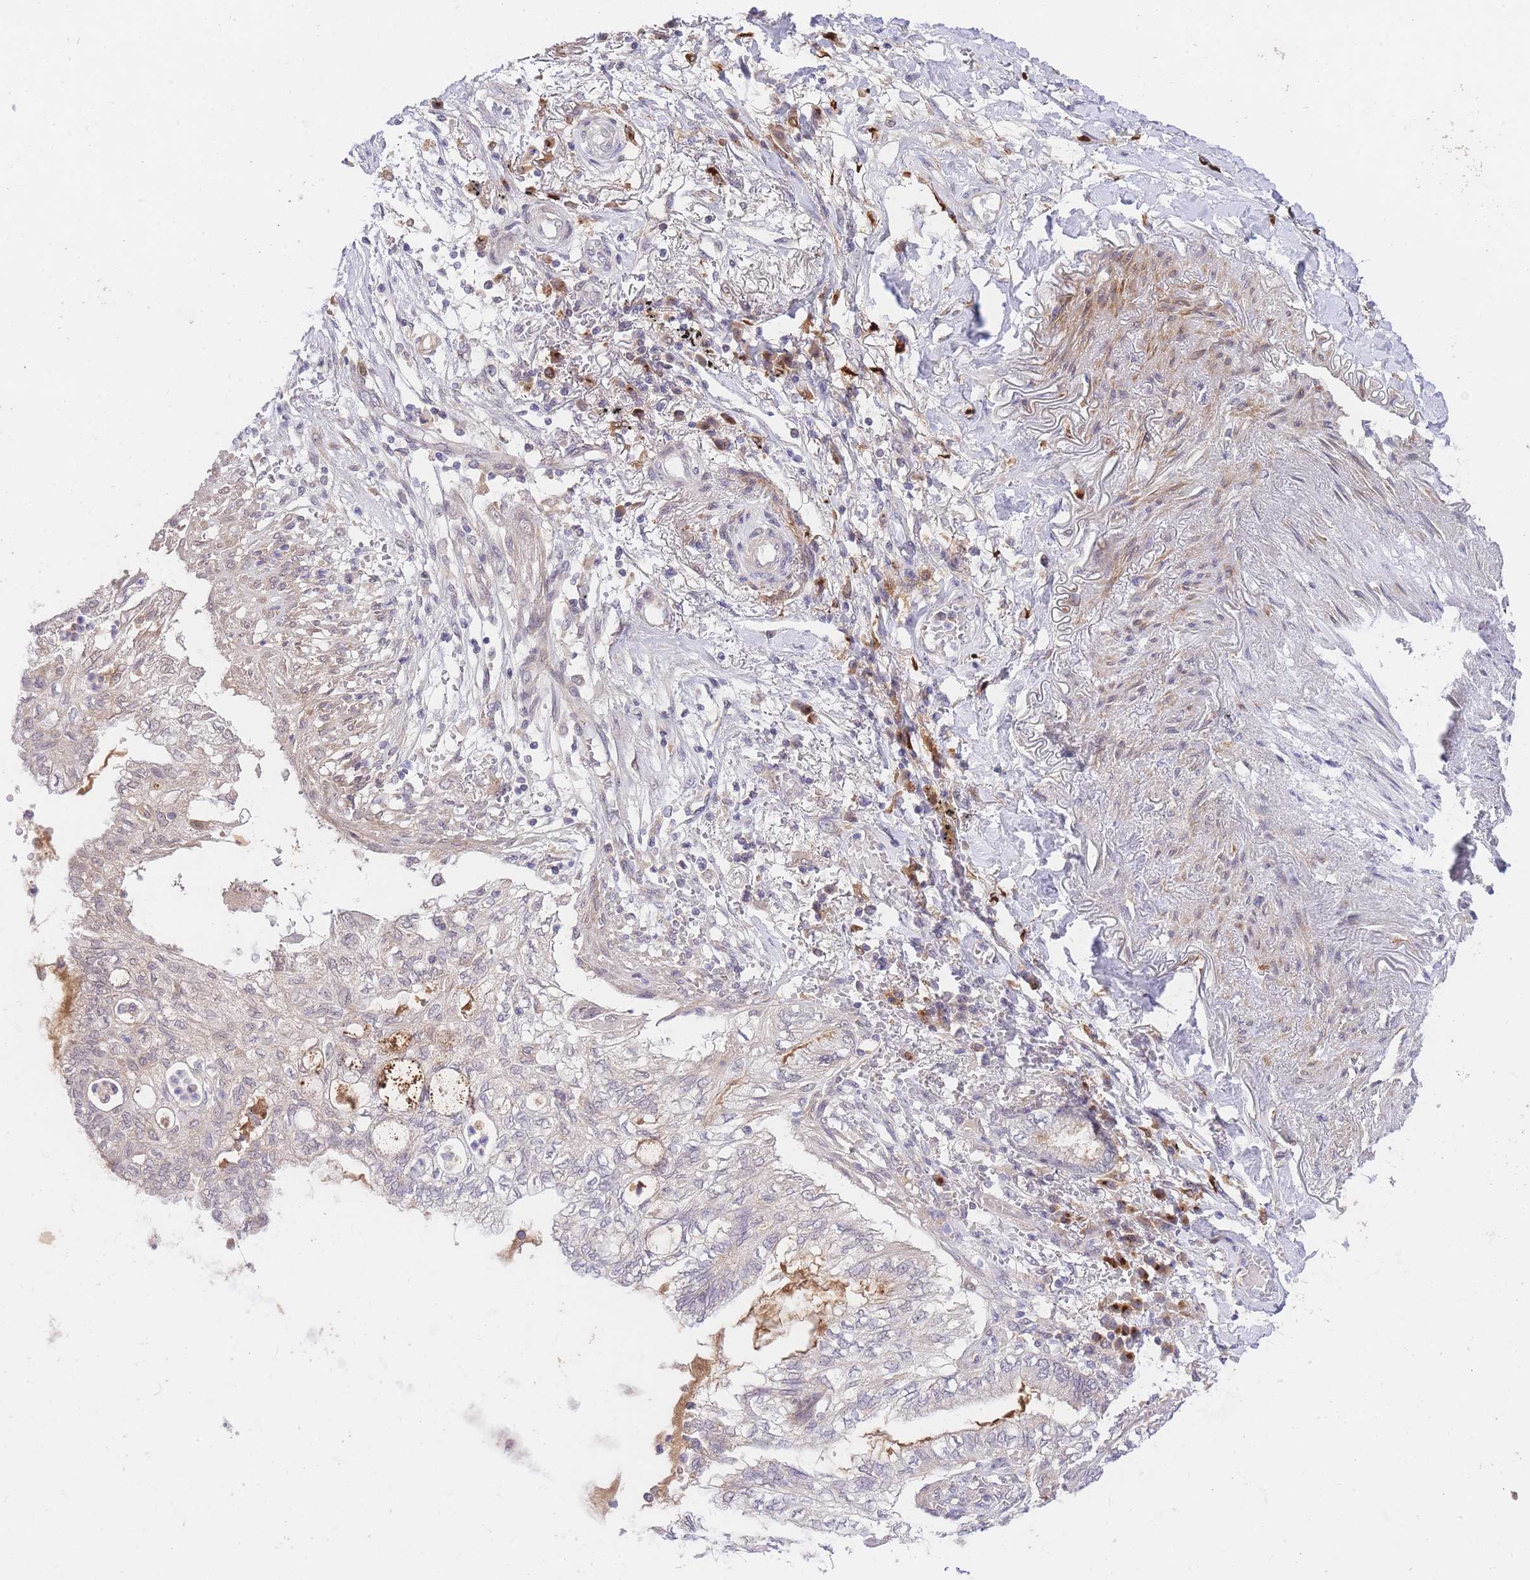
{"staining": {"intensity": "negative", "quantity": "none", "location": "none"}, "tissue": "lung cancer", "cell_type": "Tumor cells", "image_type": "cancer", "snomed": [{"axis": "morphology", "description": "Adenocarcinoma, NOS"}, {"axis": "topography", "description": "Lung"}], "caption": "A photomicrograph of lung cancer stained for a protein shows no brown staining in tumor cells.", "gene": "SLC25A33", "patient": {"sex": "female", "age": 70}}